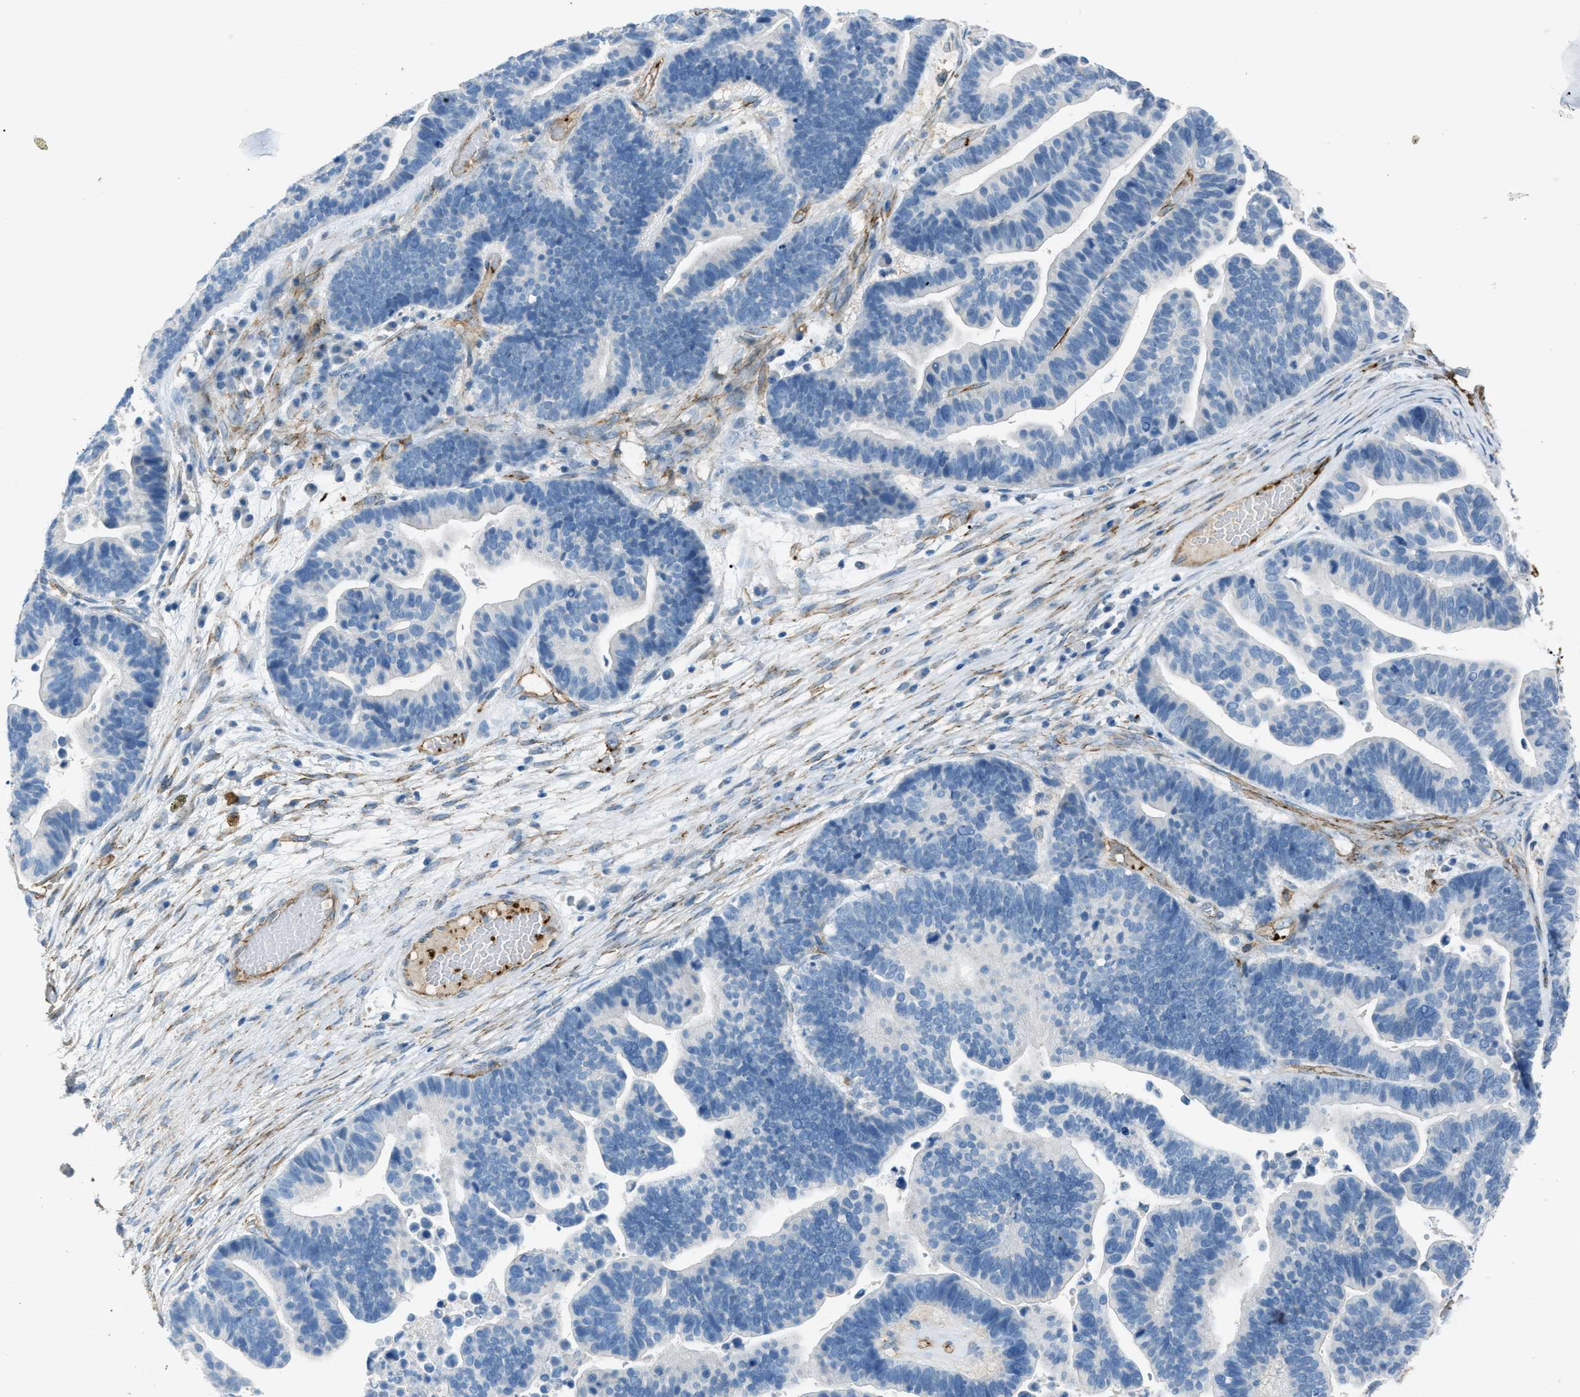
{"staining": {"intensity": "moderate", "quantity": "<25%", "location": "cytoplasmic/membranous"}, "tissue": "ovarian cancer", "cell_type": "Tumor cells", "image_type": "cancer", "snomed": [{"axis": "morphology", "description": "Cystadenocarcinoma, serous, NOS"}, {"axis": "topography", "description": "Ovary"}], "caption": "Human serous cystadenocarcinoma (ovarian) stained with a brown dye exhibits moderate cytoplasmic/membranous positive expression in approximately <25% of tumor cells.", "gene": "SLC22A15", "patient": {"sex": "female", "age": 56}}